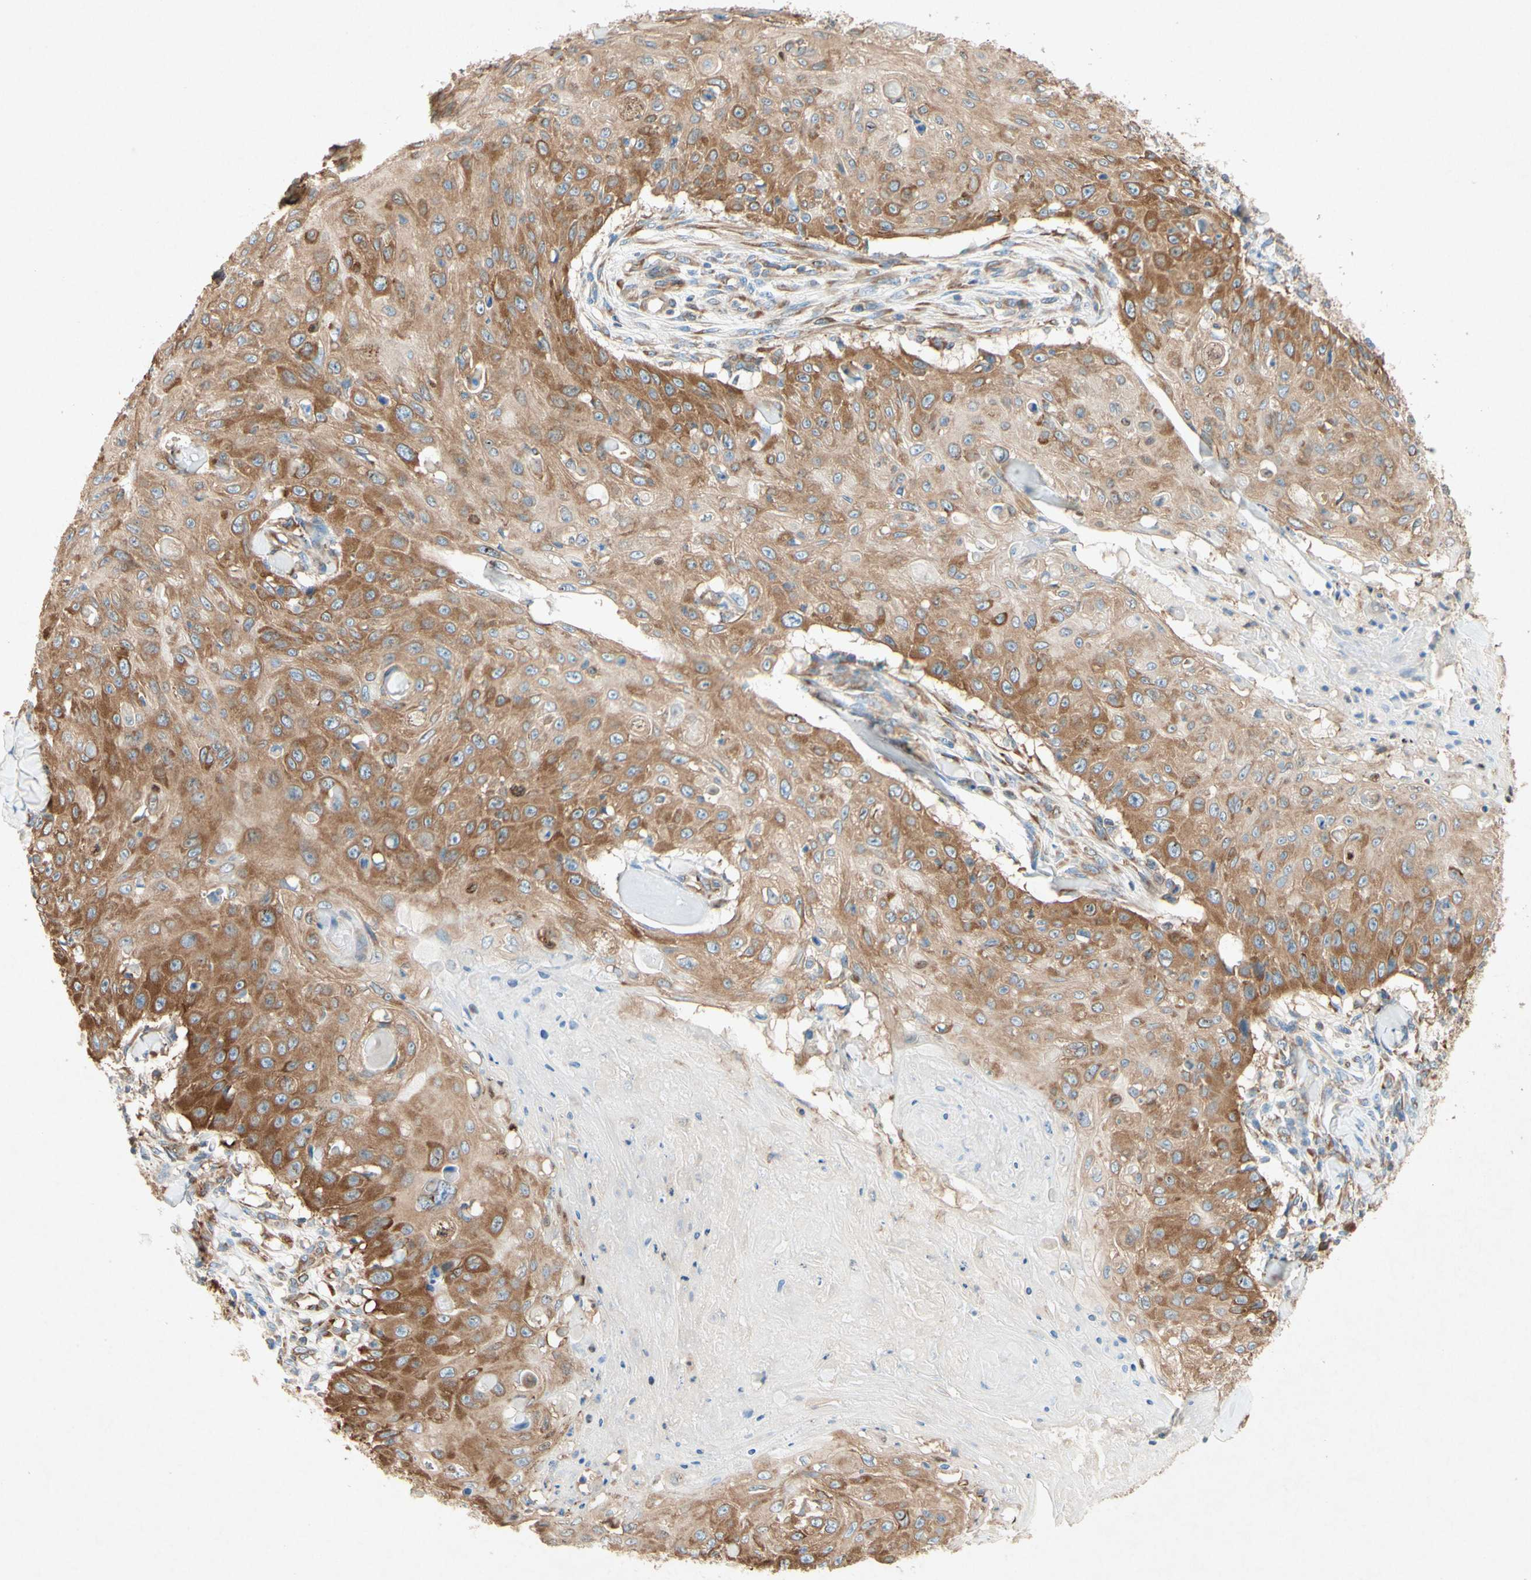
{"staining": {"intensity": "moderate", "quantity": ">75%", "location": "cytoplasmic/membranous"}, "tissue": "skin cancer", "cell_type": "Tumor cells", "image_type": "cancer", "snomed": [{"axis": "morphology", "description": "Squamous cell carcinoma, NOS"}, {"axis": "topography", "description": "Skin"}], "caption": "The photomicrograph demonstrates a brown stain indicating the presence of a protein in the cytoplasmic/membranous of tumor cells in skin cancer (squamous cell carcinoma). The staining was performed using DAB (3,3'-diaminobenzidine), with brown indicating positive protein expression. Nuclei are stained blue with hematoxylin.", "gene": "PABPC1", "patient": {"sex": "male", "age": 86}}